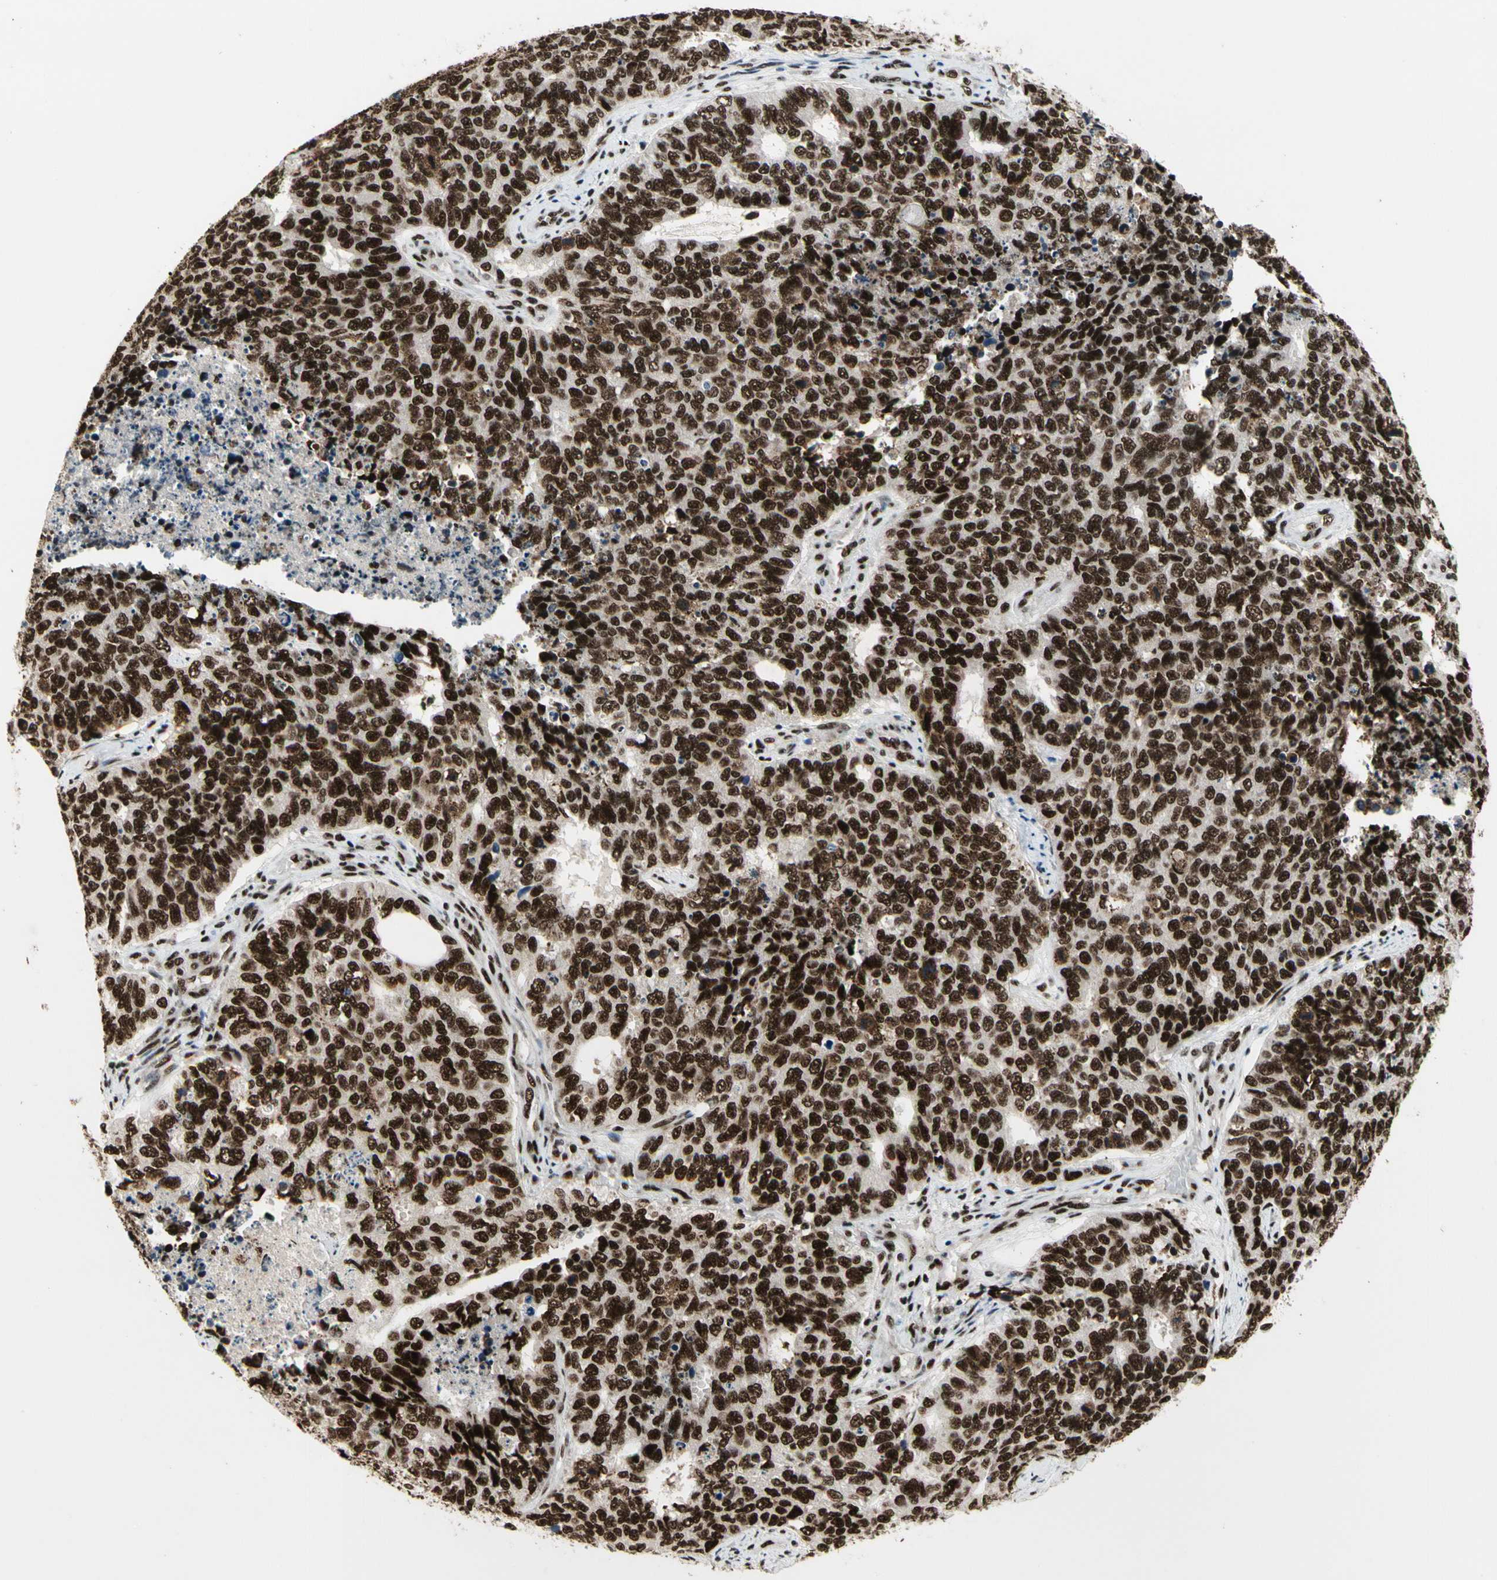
{"staining": {"intensity": "strong", "quantity": ">75%", "location": "nuclear"}, "tissue": "cervical cancer", "cell_type": "Tumor cells", "image_type": "cancer", "snomed": [{"axis": "morphology", "description": "Squamous cell carcinoma, NOS"}, {"axis": "topography", "description": "Cervix"}], "caption": "Immunohistochemical staining of human squamous cell carcinoma (cervical) exhibits strong nuclear protein expression in approximately >75% of tumor cells.", "gene": "SRSF11", "patient": {"sex": "female", "age": 63}}